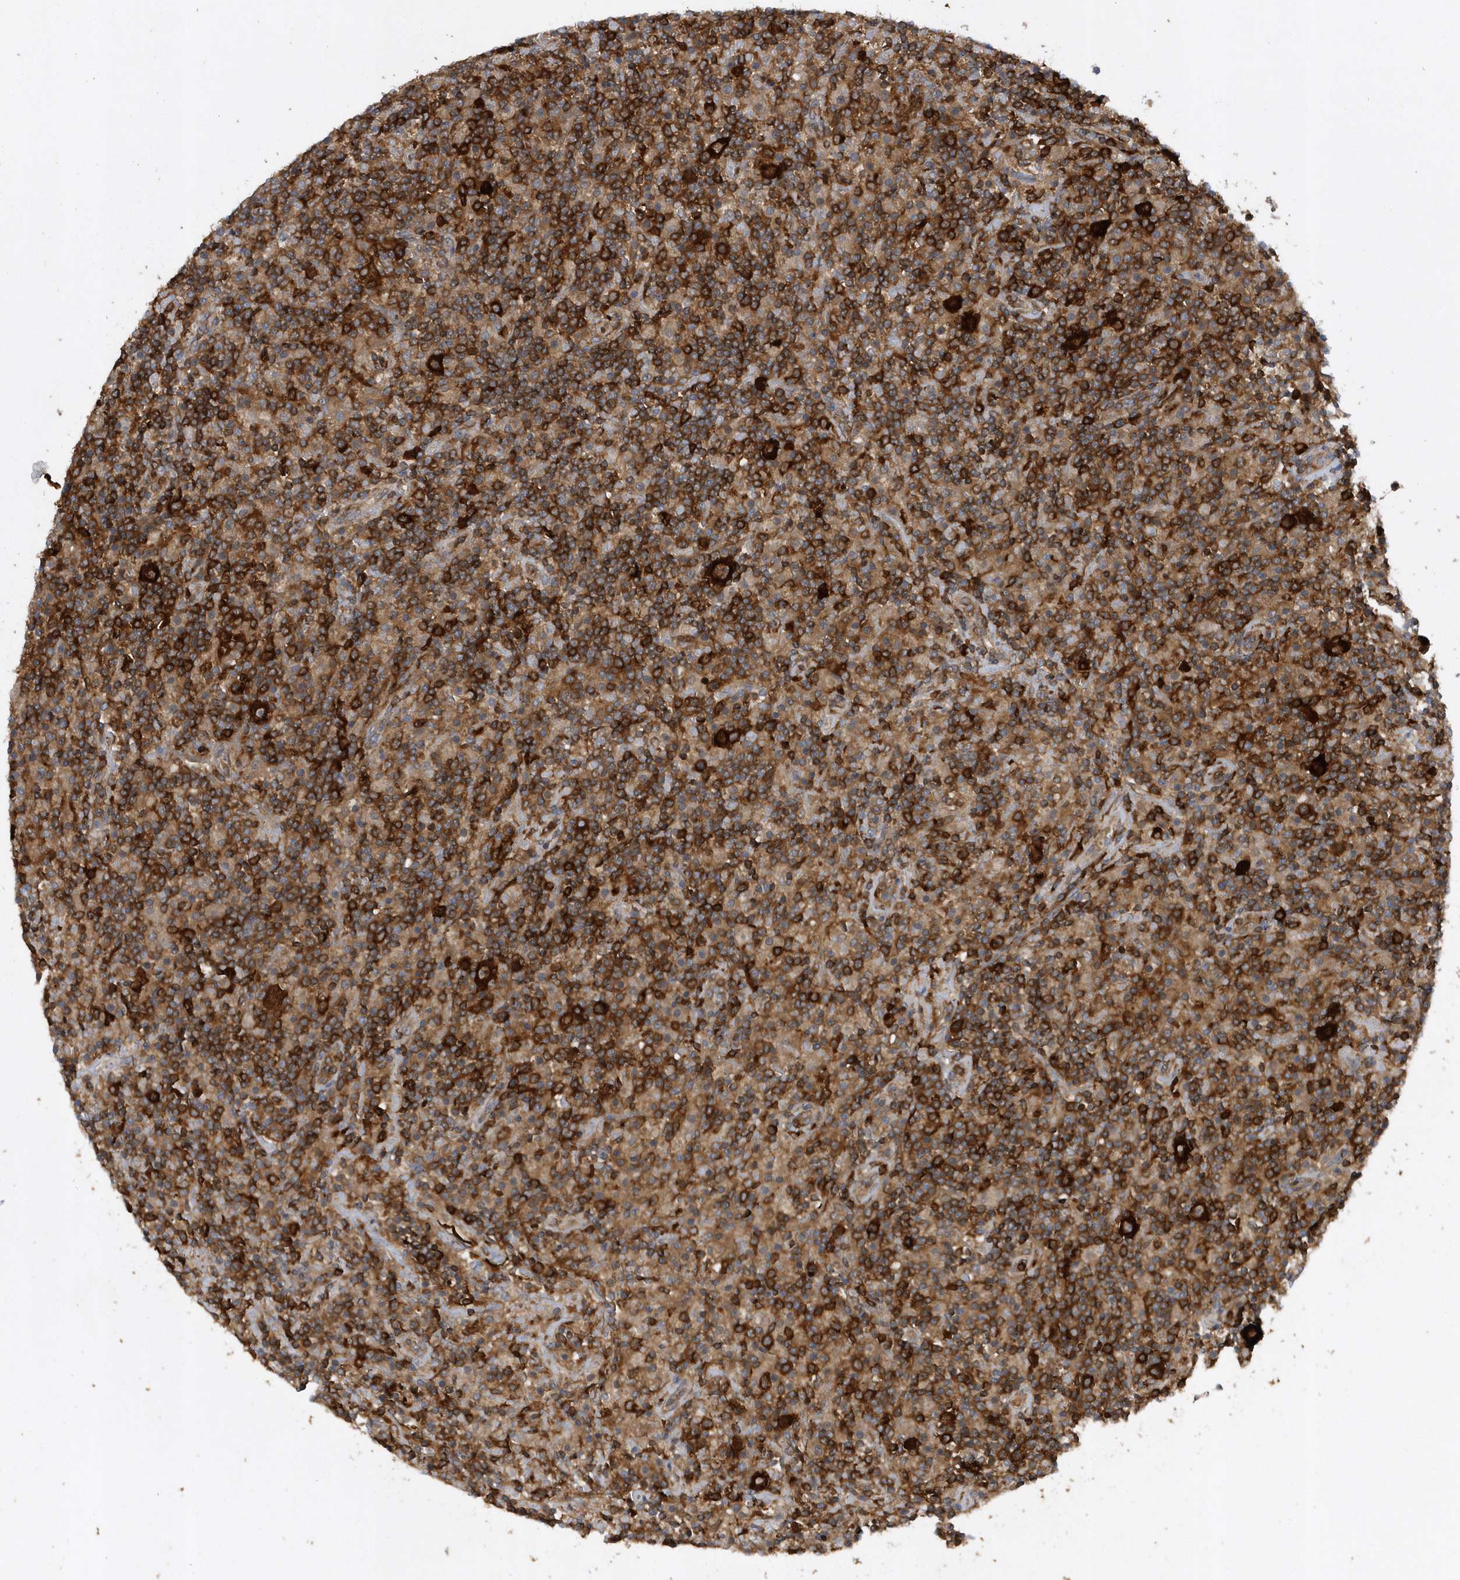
{"staining": {"intensity": "weak", "quantity": "25%-75%", "location": "cytoplasmic/membranous"}, "tissue": "lymphoma", "cell_type": "Tumor cells", "image_type": "cancer", "snomed": [{"axis": "morphology", "description": "Hodgkin's disease, NOS"}, {"axis": "topography", "description": "Lymph node"}], "caption": "DAB (3,3'-diaminobenzidine) immunohistochemical staining of Hodgkin's disease shows weak cytoplasmic/membranous protein expression in about 25%-75% of tumor cells.", "gene": "PAICS", "patient": {"sex": "male", "age": 70}}